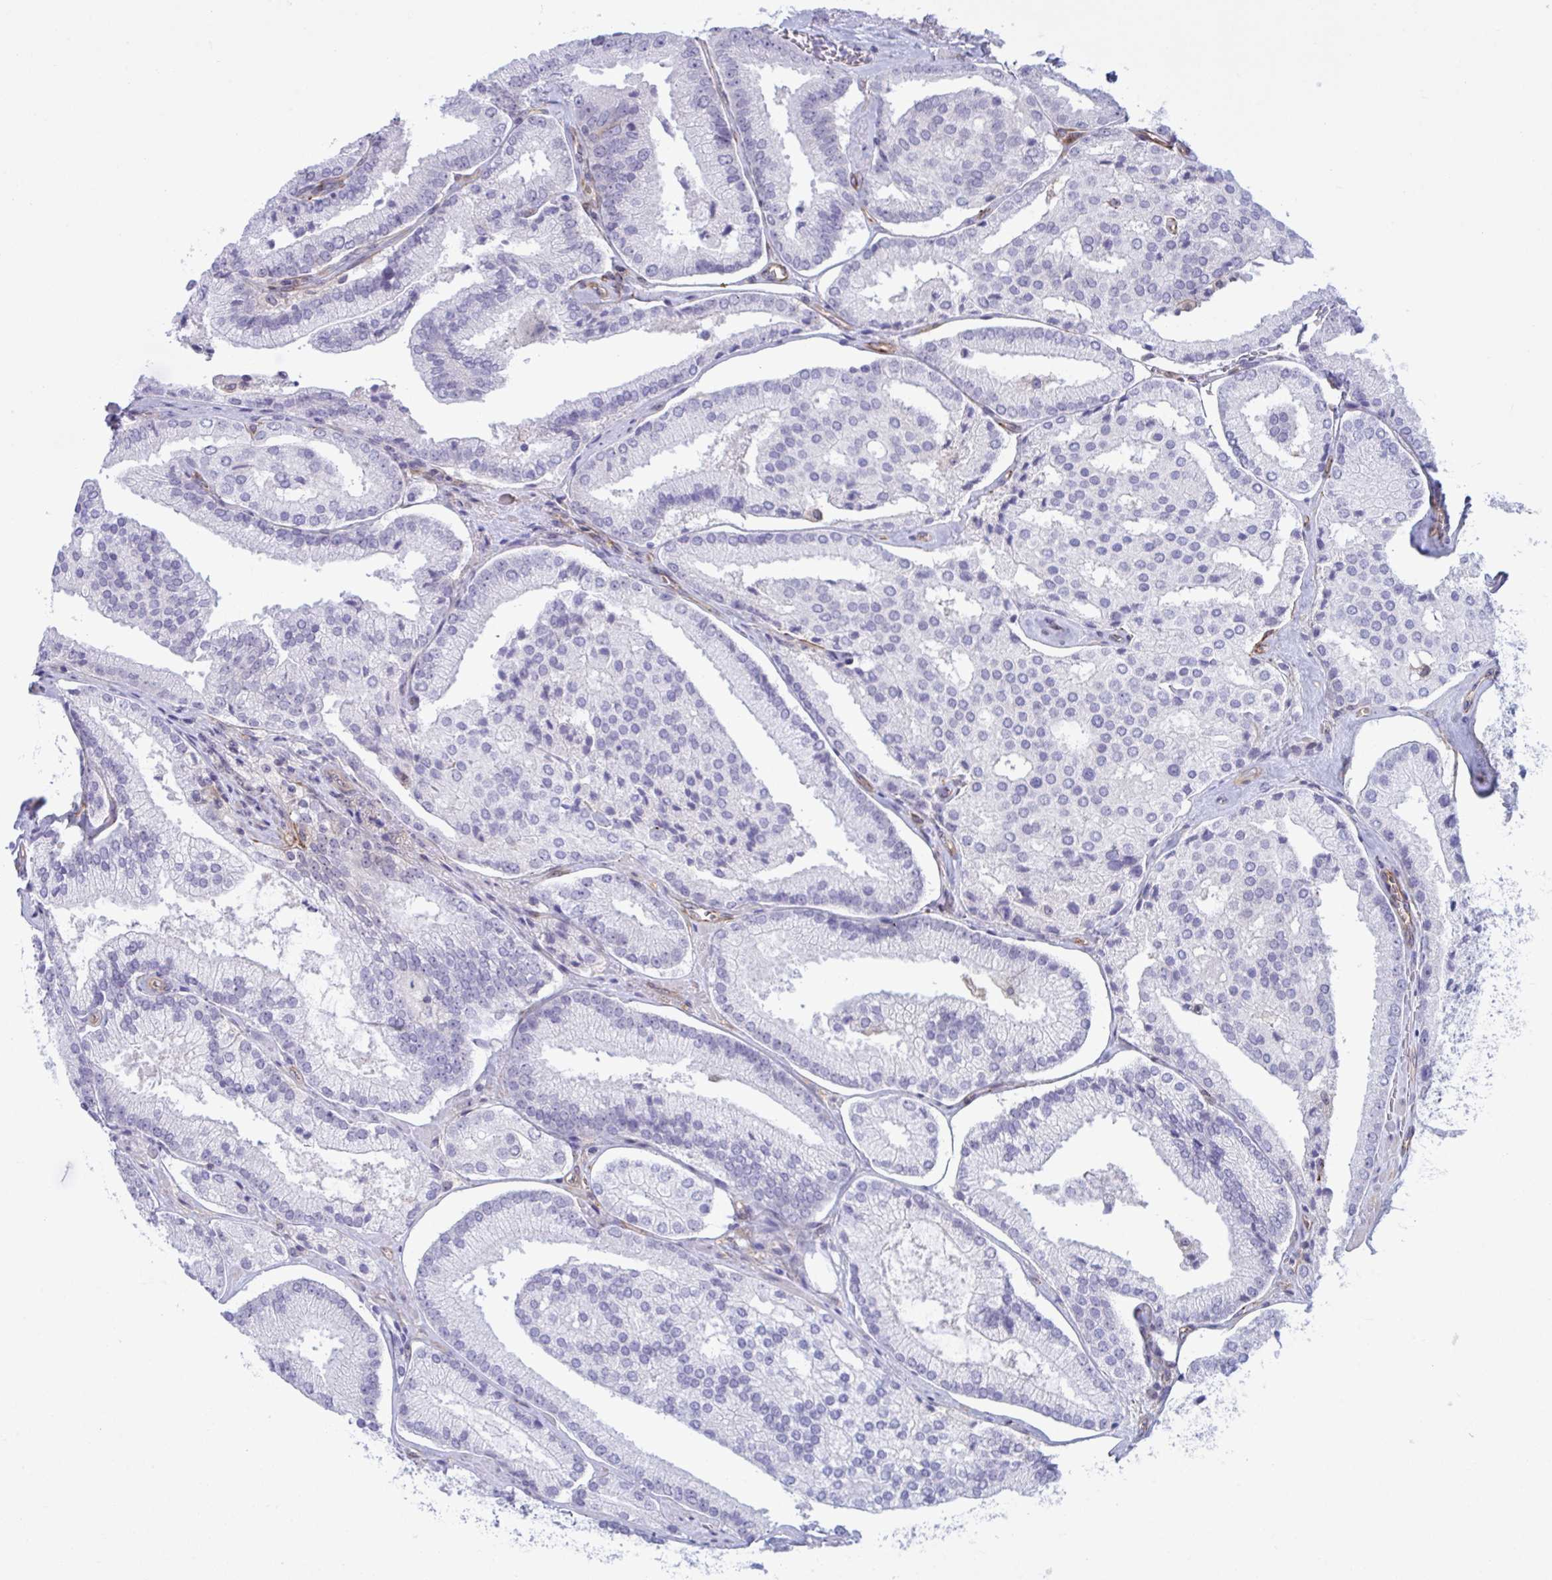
{"staining": {"intensity": "negative", "quantity": "none", "location": "none"}, "tissue": "prostate cancer", "cell_type": "Tumor cells", "image_type": "cancer", "snomed": [{"axis": "morphology", "description": "Adenocarcinoma, High grade"}, {"axis": "topography", "description": "Prostate"}], "caption": "Immunohistochemical staining of prostate adenocarcinoma (high-grade) shows no significant expression in tumor cells. (Brightfield microscopy of DAB IHC at high magnification).", "gene": "PRRT4", "patient": {"sex": "male", "age": 73}}